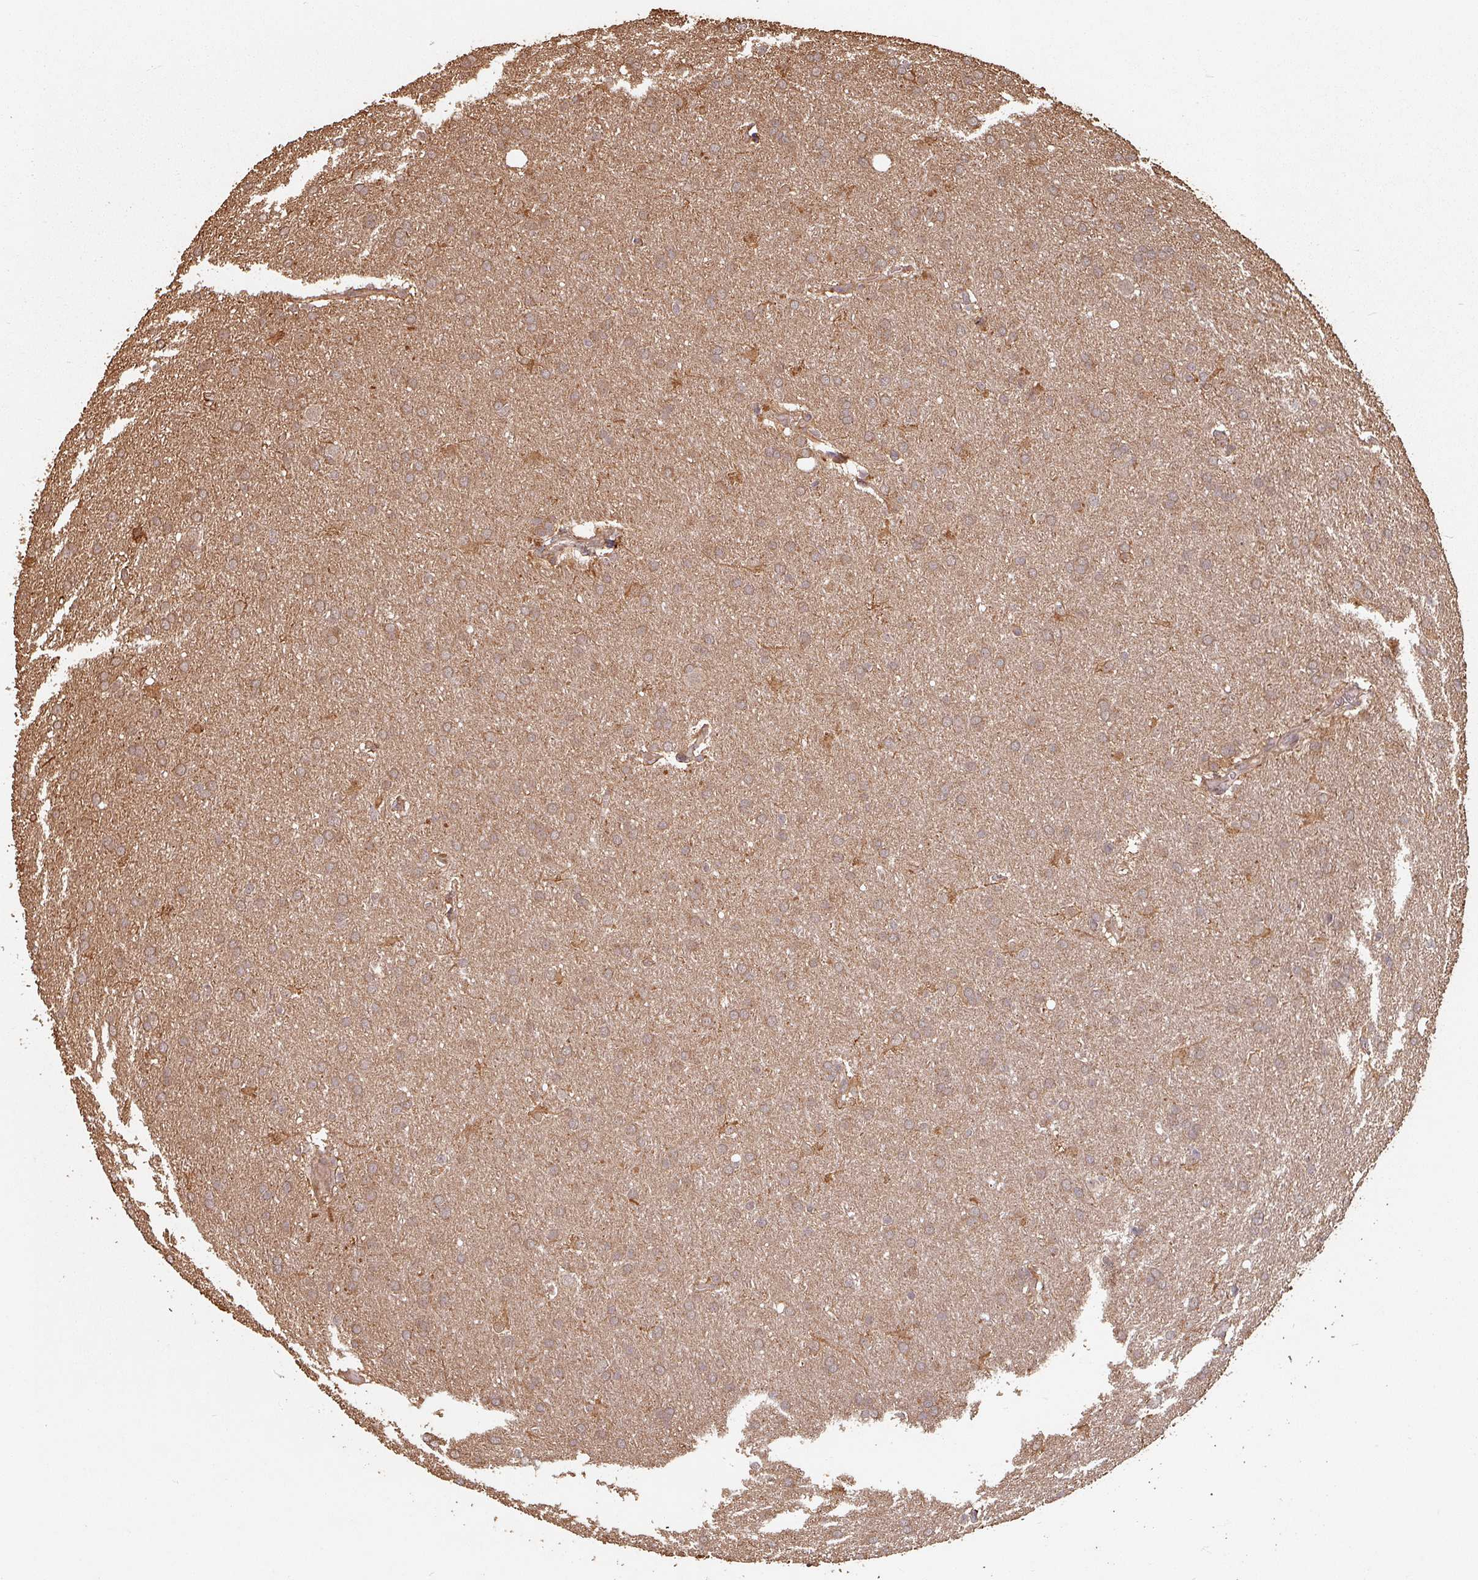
{"staining": {"intensity": "moderate", "quantity": ">75%", "location": "cytoplasmic/membranous"}, "tissue": "glioma", "cell_type": "Tumor cells", "image_type": "cancer", "snomed": [{"axis": "morphology", "description": "Glioma, malignant, Low grade"}, {"axis": "topography", "description": "Brain"}], "caption": "Glioma tissue reveals moderate cytoplasmic/membranous positivity in about >75% of tumor cells", "gene": "EID1", "patient": {"sex": "female", "age": 32}}